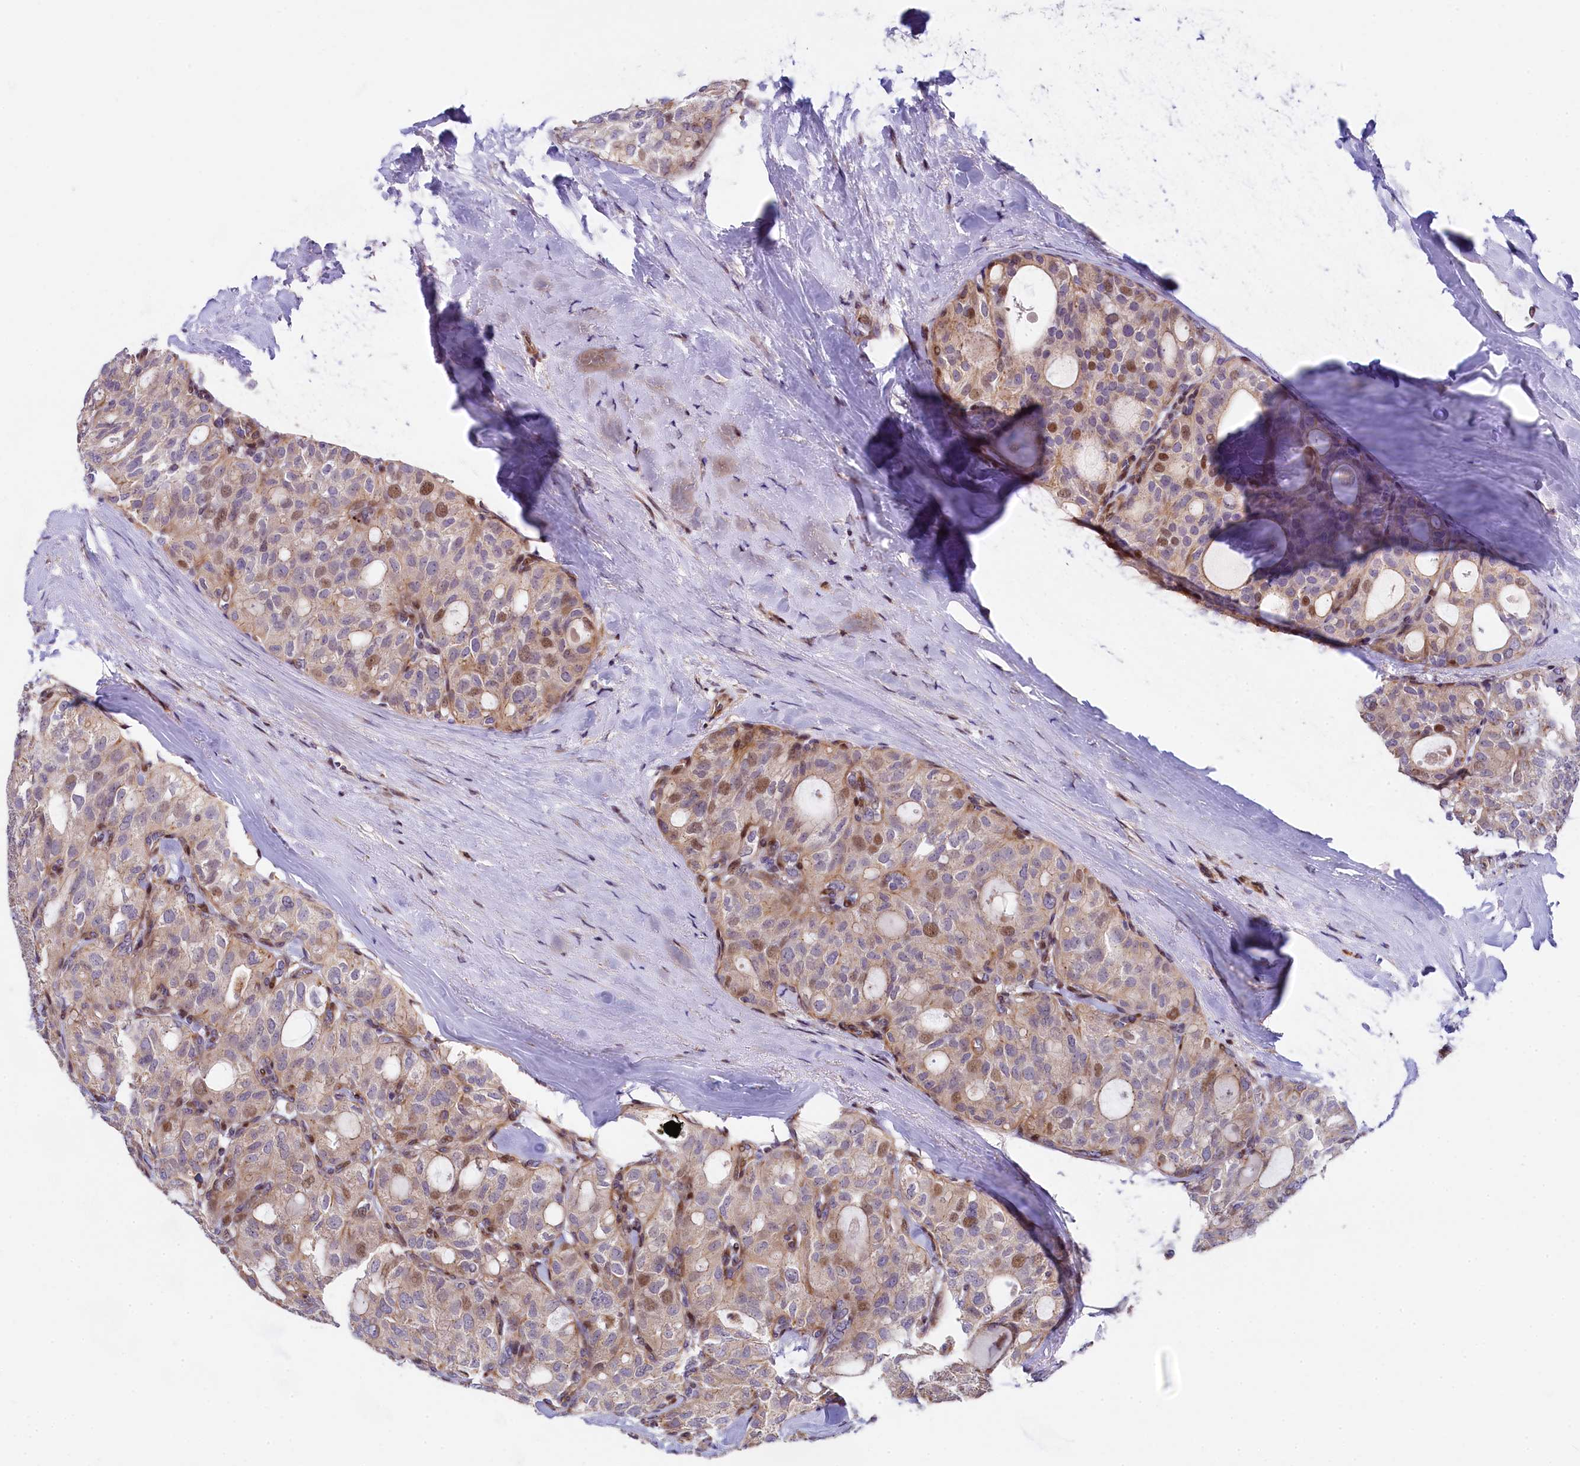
{"staining": {"intensity": "weak", "quantity": "25%-75%", "location": "nuclear"}, "tissue": "thyroid cancer", "cell_type": "Tumor cells", "image_type": "cancer", "snomed": [{"axis": "morphology", "description": "Follicular adenoma carcinoma, NOS"}, {"axis": "topography", "description": "Thyroid gland"}], "caption": "Protein staining of thyroid cancer (follicular adenoma carcinoma) tissue demonstrates weak nuclear positivity in about 25%-75% of tumor cells.", "gene": "TGDS", "patient": {"sex": "male", "age": 75}}